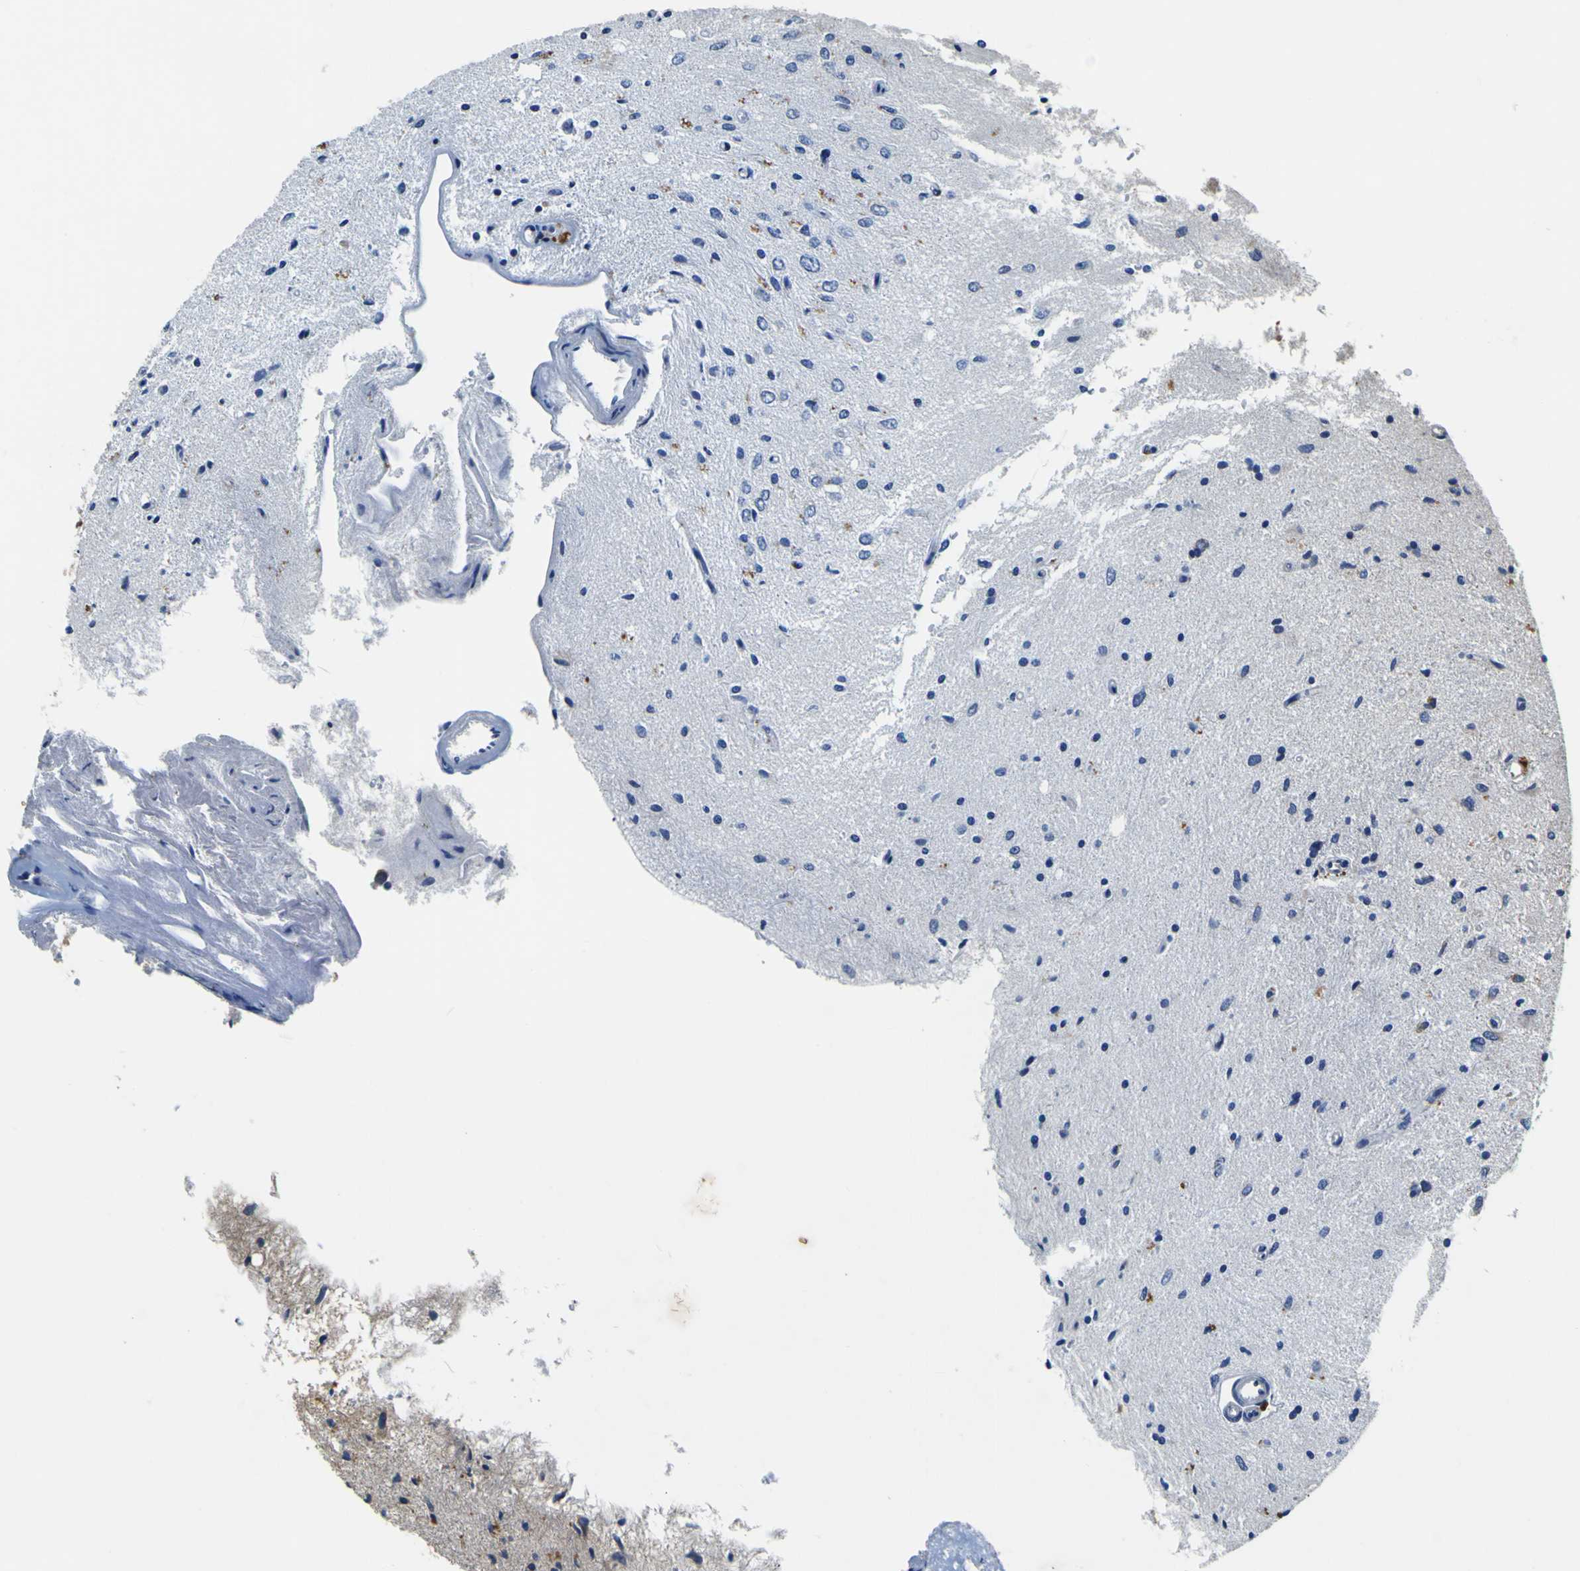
{"staining": {"intensity": "negative", "quantity": "none", "location": "none"}, "tissue": "glioma", "cell_type": "Tumor cells", "image_type": "cancer", "snomed": [{"axis": "morphology", "description": "Glioma, malignant, Low grade"}, {"axis": "topography", "description": "Brain"}], "caption": "Immunohistochemical staining of glioma displays no significant staining in tumor cells. (Brightfield microscopy of DAB immunohistochemistry (IHC) at high magnification).", "gene": "EPHB4", "patient": {"sex": "male", "age": 77}}